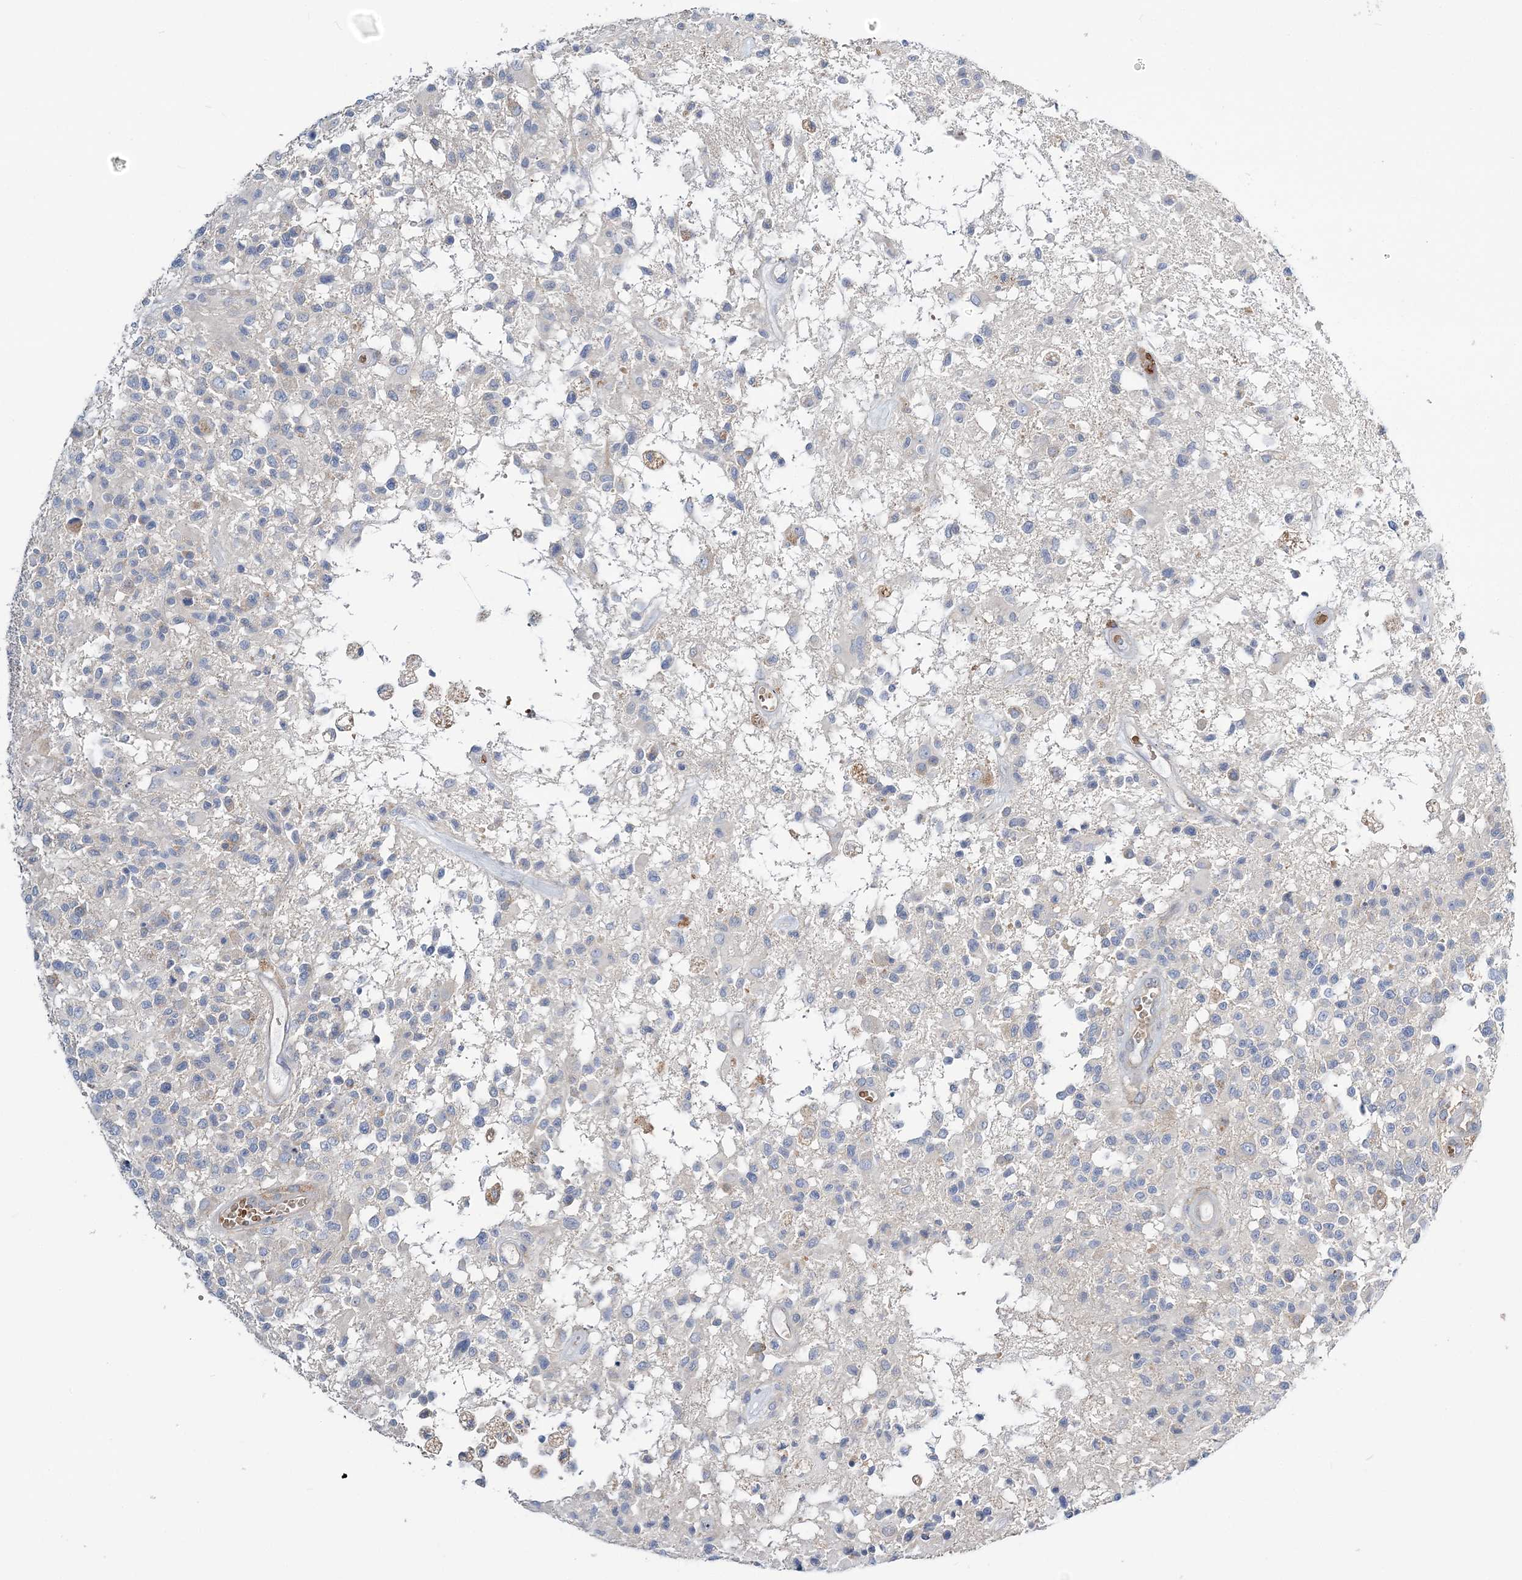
{"staining": {"intensity": "negative", "quantity": "none", "location": "none"}, "tissue": "glioma", "cell_type": "Tumor cells", "image_type": "cancer", "snomed": [{"axis": "morphology", "description": "Glioma, malignant, High grade"}, {"axis": "morphology", "description": "Glioblastoma, NOS"}, {"axis": "topography", "description": "Brain"}], "caption": "A high-resolution photomicrograph shows immunohistochemistry staining of glioblastoma, which shows no significant positivity in tumor cells.", "gene": "ATP11B", "patient": {"sex": "male", "age": 60}}